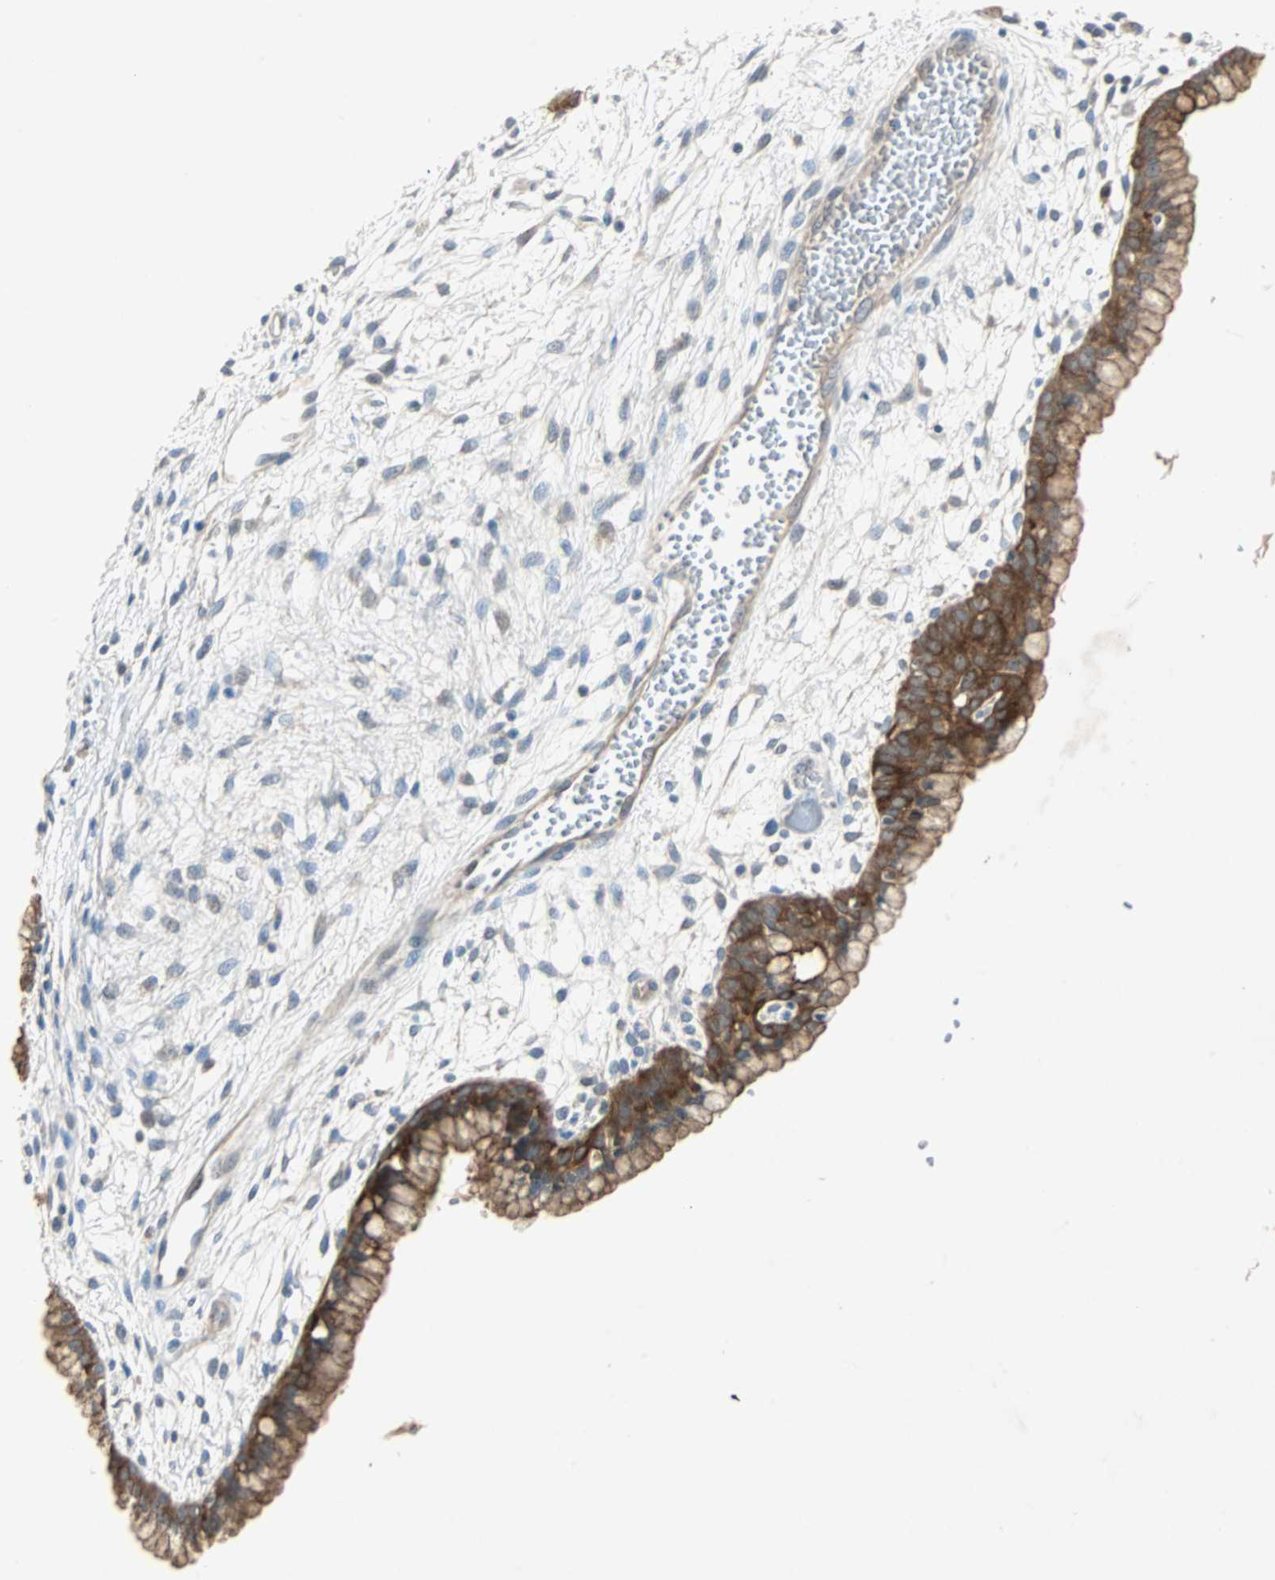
{"staining": {"intensity": "strong", "quantity": ">75%", "location": "cytoplasmic/membranous"}, "tissue": "cervix", "cell_type": "Glandular cells", "image_type": "normal", "snomed": [{"axis": "morphology", "description": "Normal tissue, NOS"}, {"axis": "topography", "description": "Cervix"}], "caption": "DAB (3,3'-diaminobenzidine) immunohistochemical staining of unremarkable human cervix demonstrates strong cytoplasmic/membranous protein staining in about >75% of glandular cells. (DAB IHC, brown staining for protein, blue staining for nuclei).", "gene": "CMC2", "patient": {"sex": "female", "age": 39}}